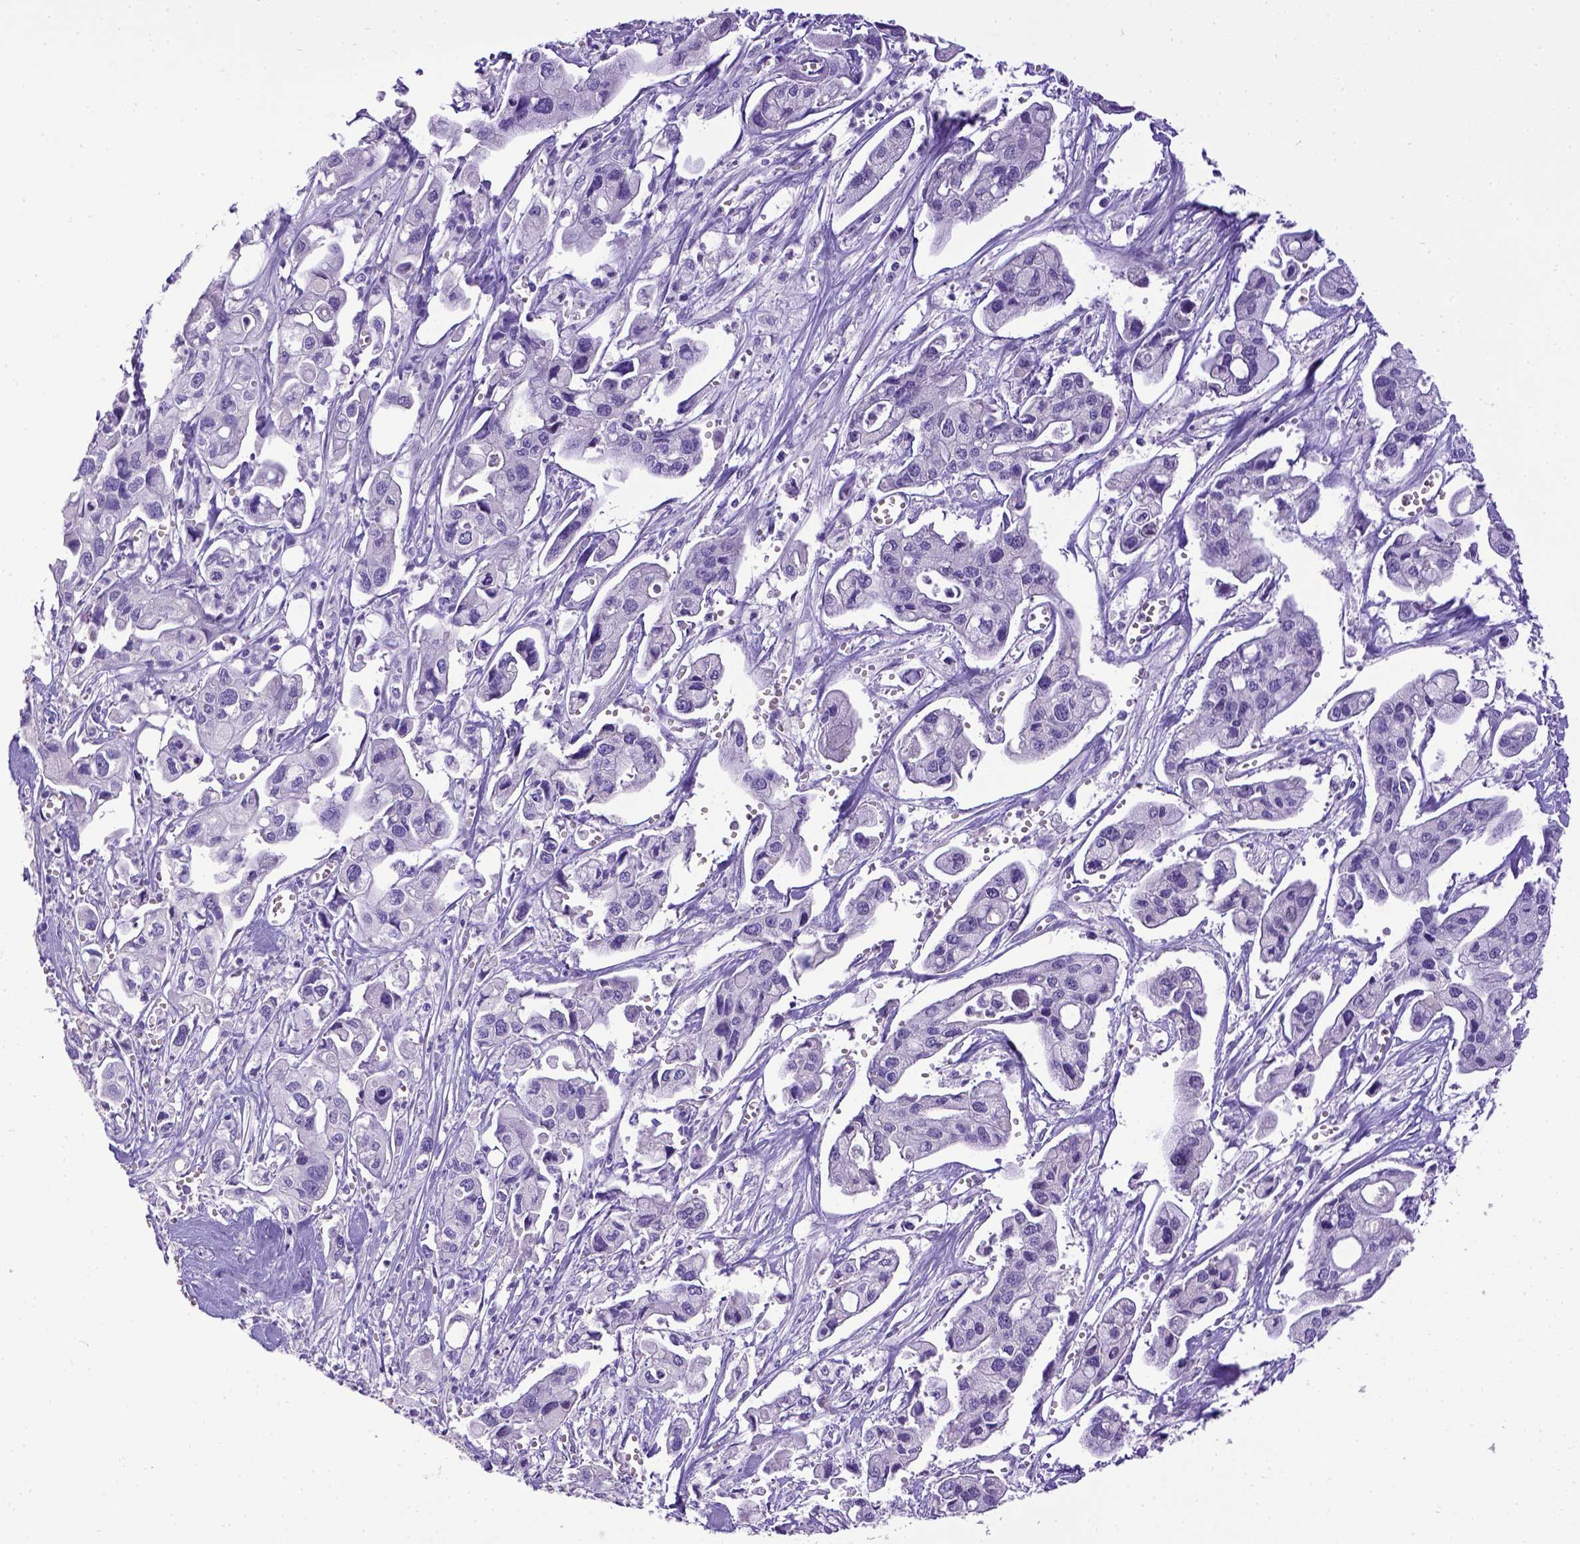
{"staining": {"intensity": "negative", "quantity": "none", "location": "none"}, "tissue": "pancreatic cancer", "cell_type": "Tumor cells", "image_type": "cancer", "snomed": [{"axis": "morphology", "description": "Adenocarcinoma, NOS"}, {"axis": "topography", "description": "Pancreas"}], "caption": "Micrograph shows no significant protein positivity in tumor cells of pancreatic cancer.", "gene": "ESR1", "patient": {"sex": "male", "age": 70}}